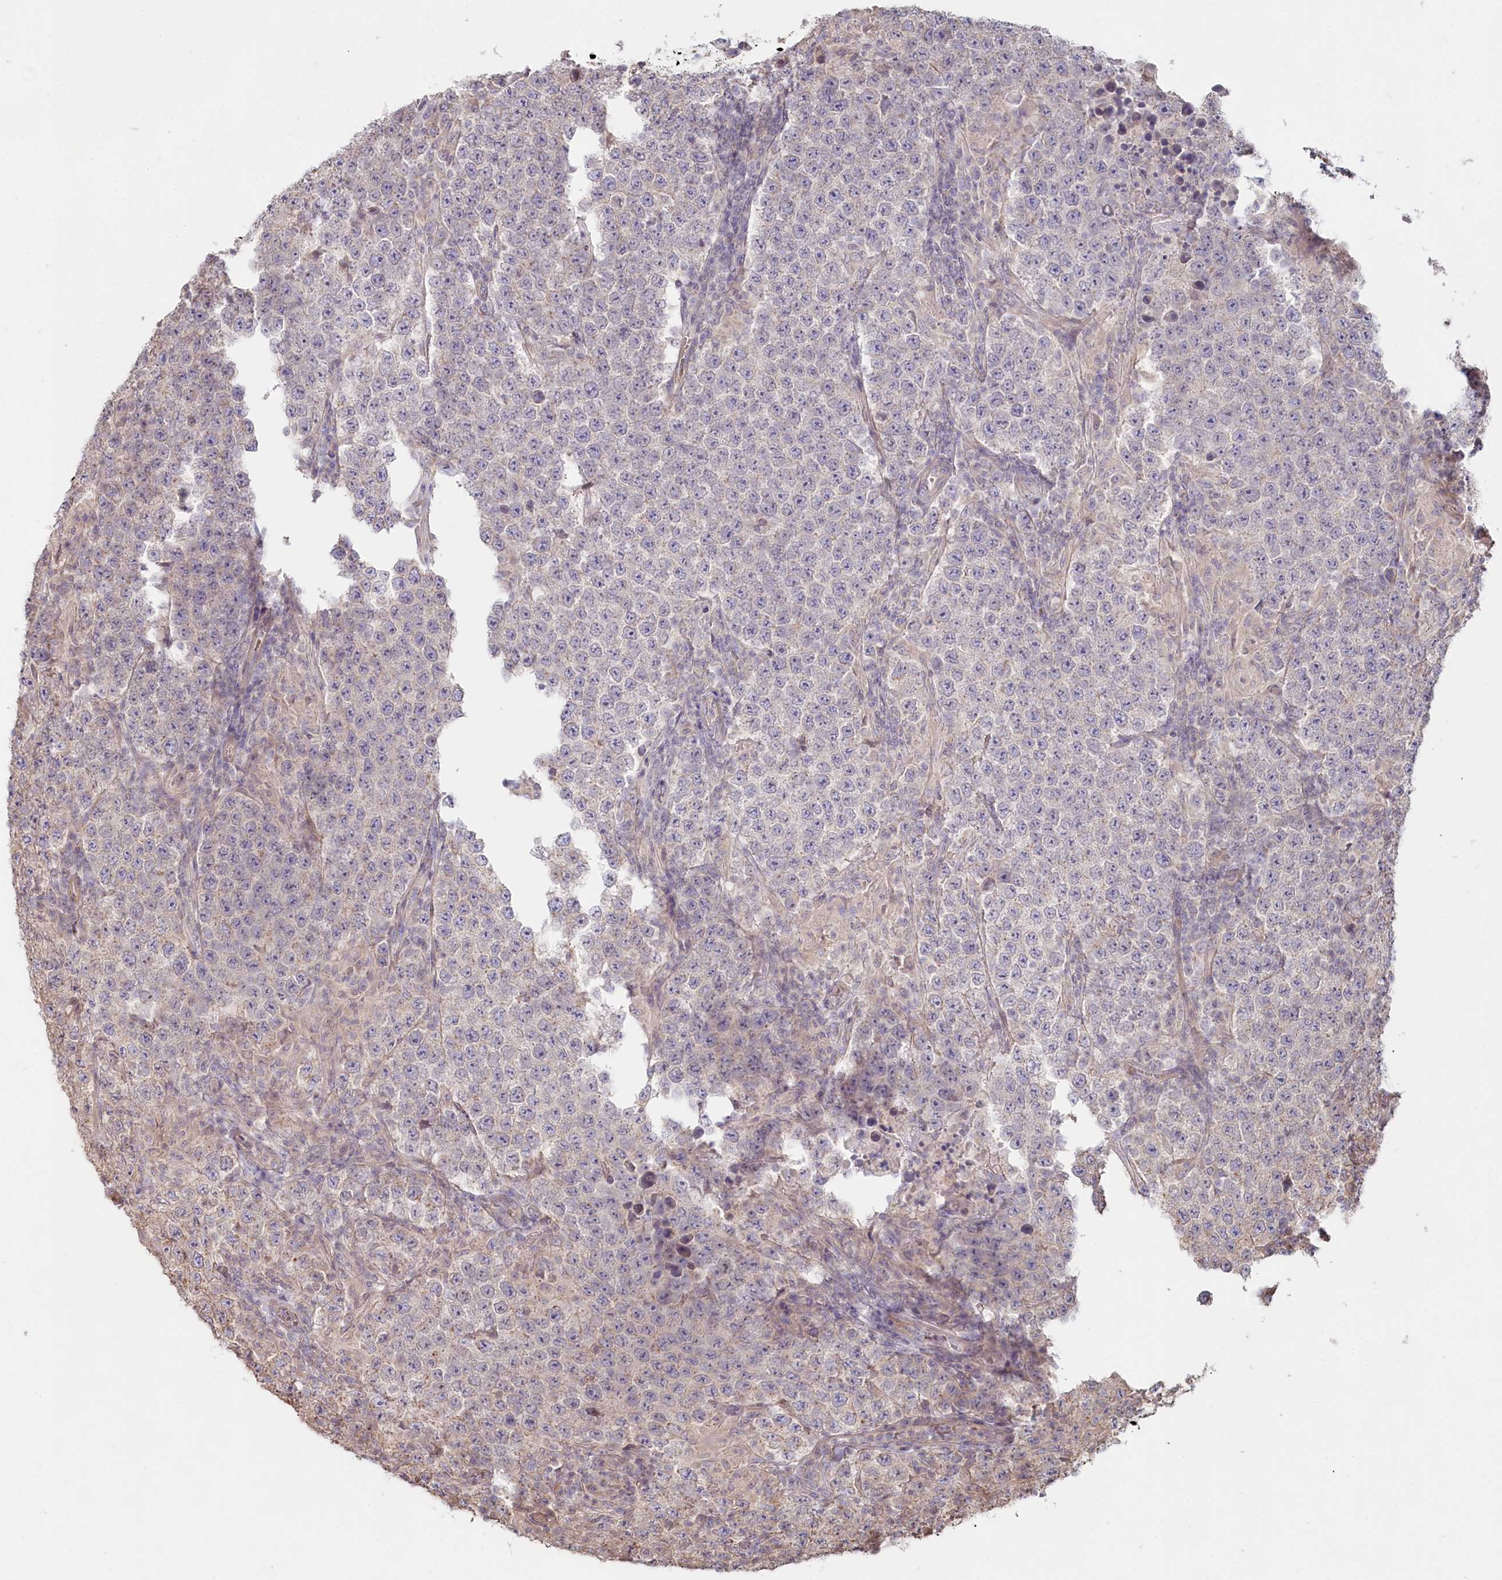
{"staining": {"intensity": "negative", "quantity": "none", "location": "none"}, "tissue": "testis cancer", "cell_type": "Tumor cells", "image_type": "cancer", "snomed": [{"axis": "morphology", "description": "Normal tissue, NOS"}, {"axis": "morphology", "description": "Urothelial carcinoma, High grade"}, {"axis": "morphology", "description": "Seminoma, NOS"}, {"axis": "morphology", "description": "Carcinoma, Embryonal, NOS"}, {"axis": "topography", "description": "Urinary bladder"}, {"axis": "topography", "description": "Testis"}], "caption": "Tumor cells are negative for brown protein staining in high-grade urothelial carcinoma (testis). The staining is performed using DAB brown chromogen with nuclei counter-stained in using hematoxylin.", "gene": "TCHP", "patient": {"sex": "male", "age": 41}}